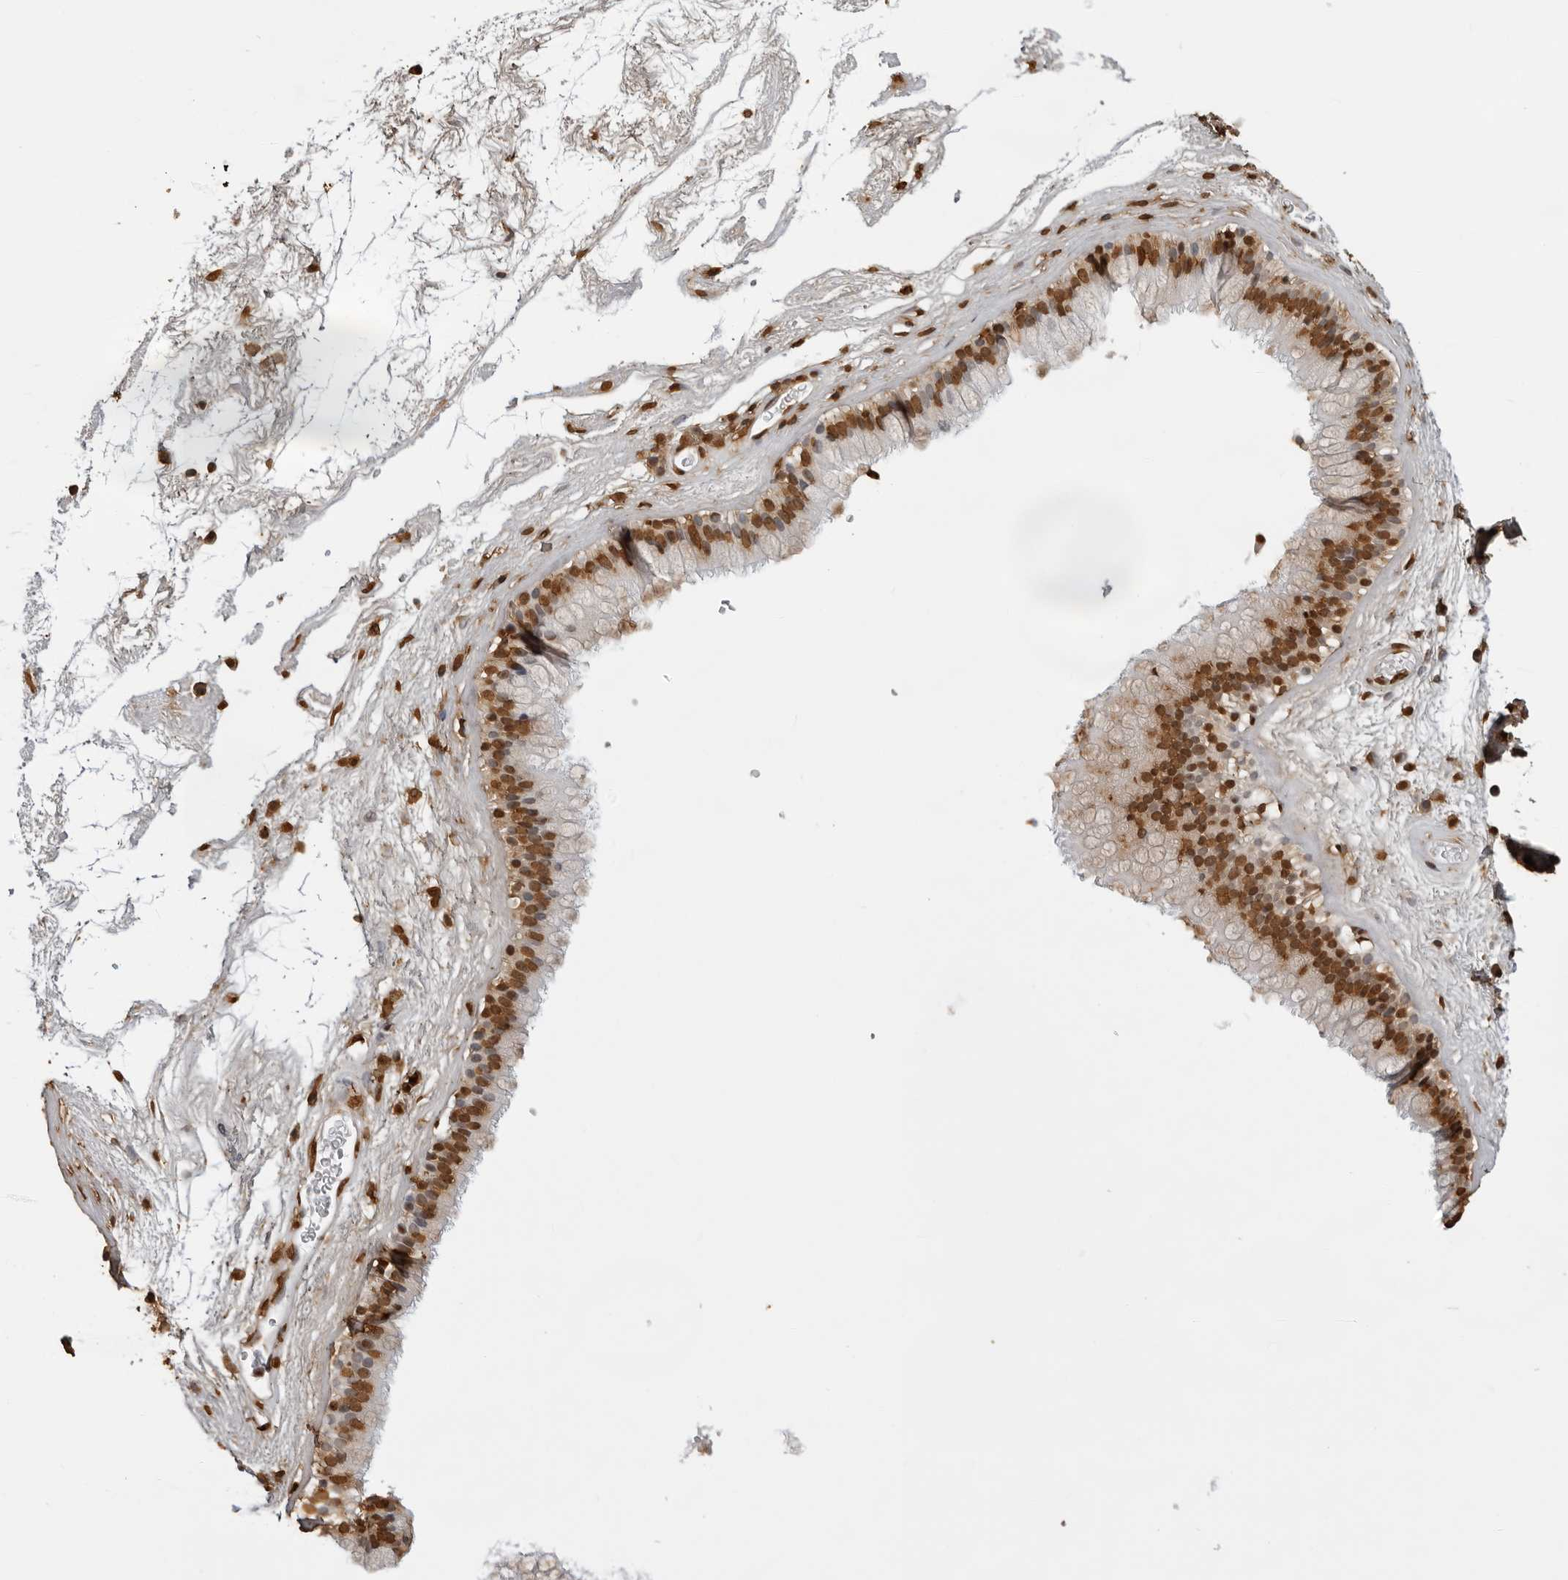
{"staining": {"intensity": "strong", "quantity": ">75%", "location": "nuclear"}, "tissue": "nasopharynx", "cell_type": "Respiratory epithelial cells", "image_type": "normal", "snomed": [{"axis": "morphology", "description": "Normal tissue, NOS"}, {"axis": "morphology", "description": "Inflammation, NOS"}, {"axis": "topography", "description": "Nasopharynx"}], "caption": "A brown stain highlights strong nuclear expression of a protein in respiratory epithelial cells of benign nasopharynx.", "gene": "ZFP91", "patient": {"sex": "male", "age": 48}}